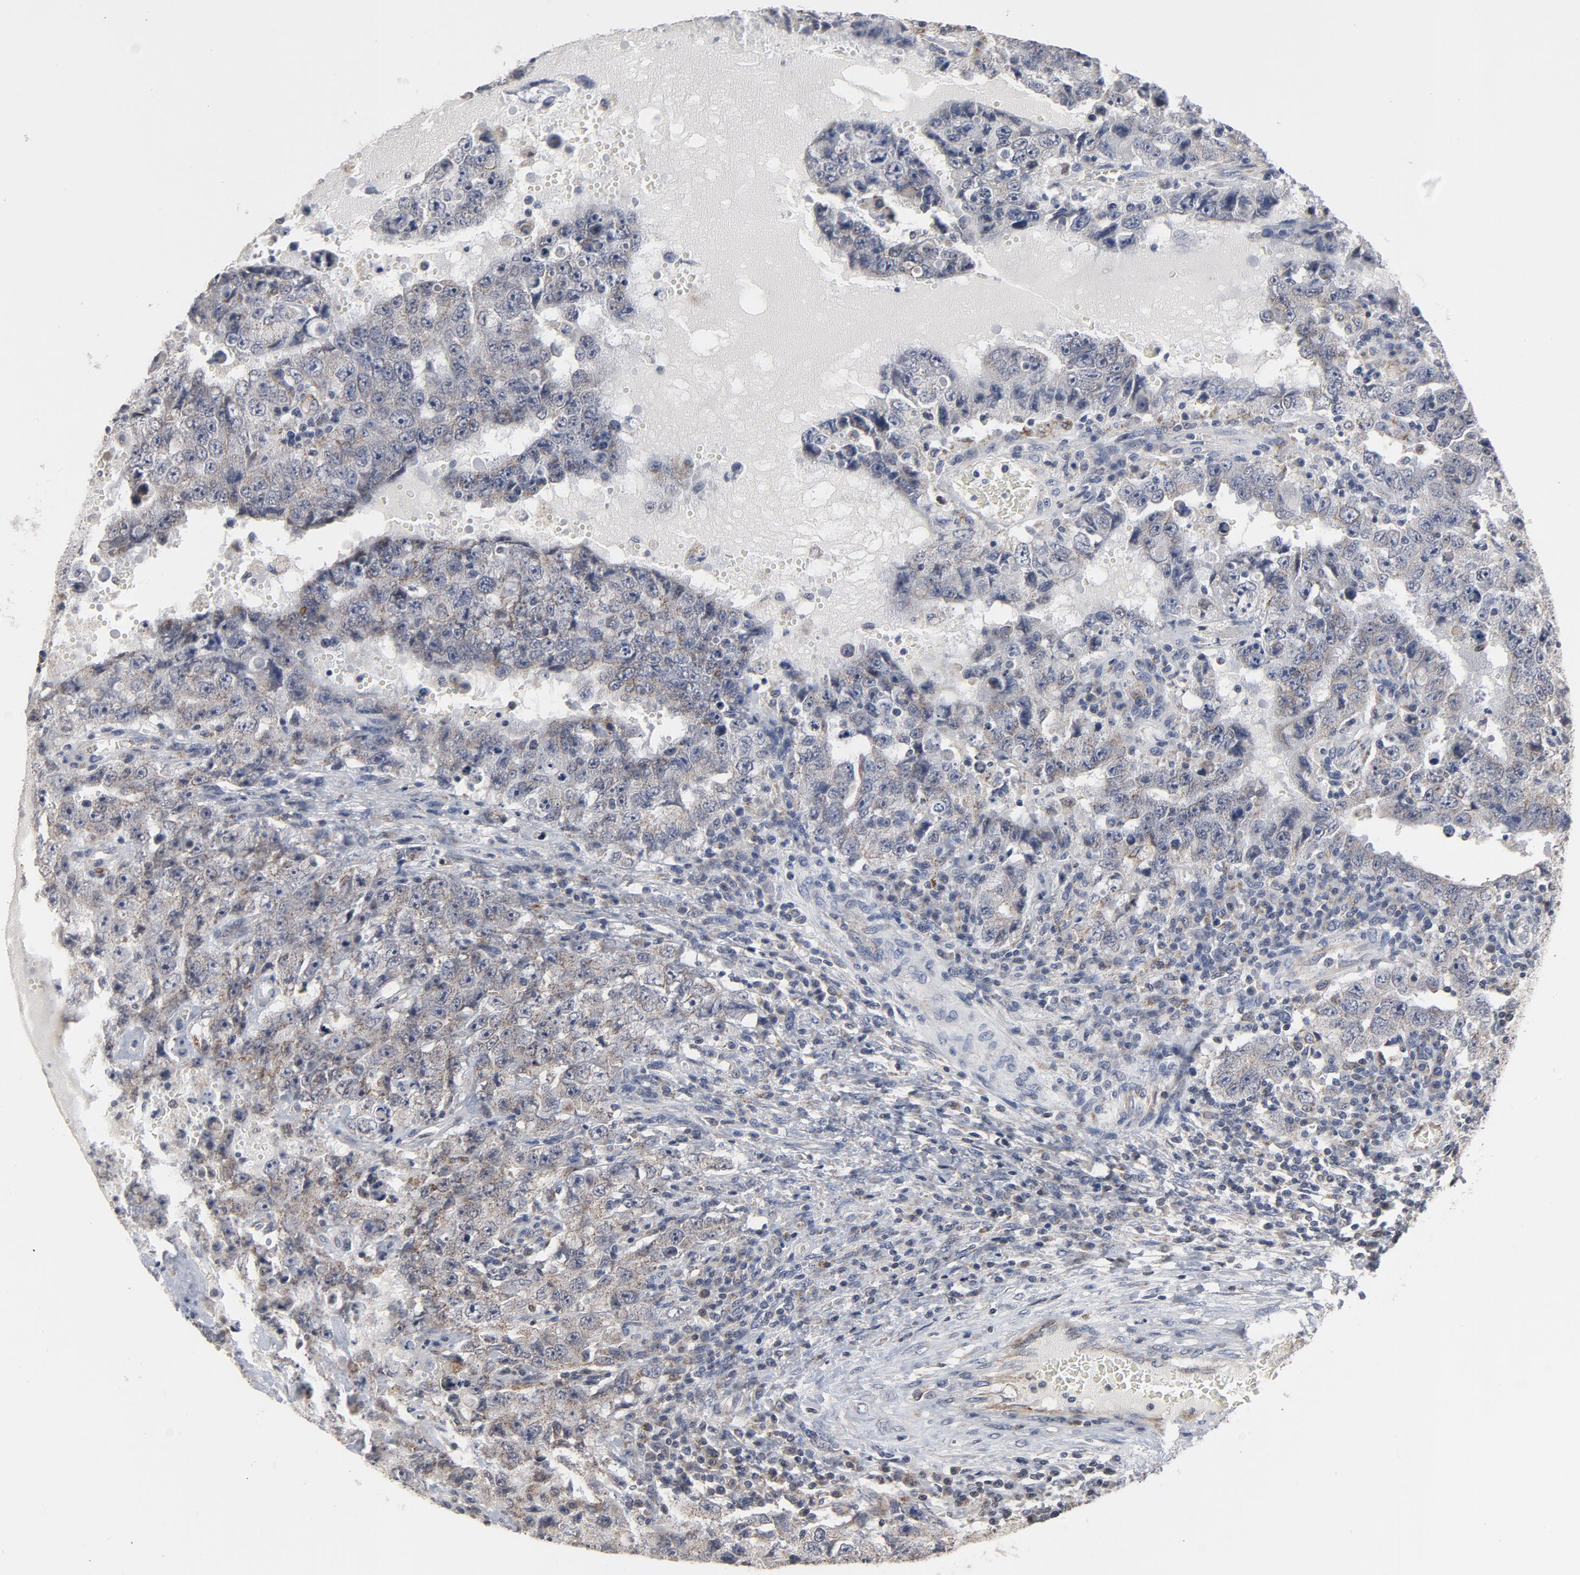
{"staining": {"intensity": "weak", "quantity": "25%-75%", "location": "cytoplasmic/membranous"}, "tissue": "testis cancer", "cell_type": "Tumor cells", "image_type": "cancer", "snomed": [{"axis": "morphology", "description": "Carcinoma, Embryonal, NOS"}, {"axis": "topography", "description": "Testis"}], "caption": "About 25%-75% of tumor cells in embryonal carcinoma (testis) exhibit weak cytoplasmic/membranous protein expression as visualized by brown immunohistochemical staining.", "gene": "PPP1R1B", "patient": {"sex": "male", "age": 26}}